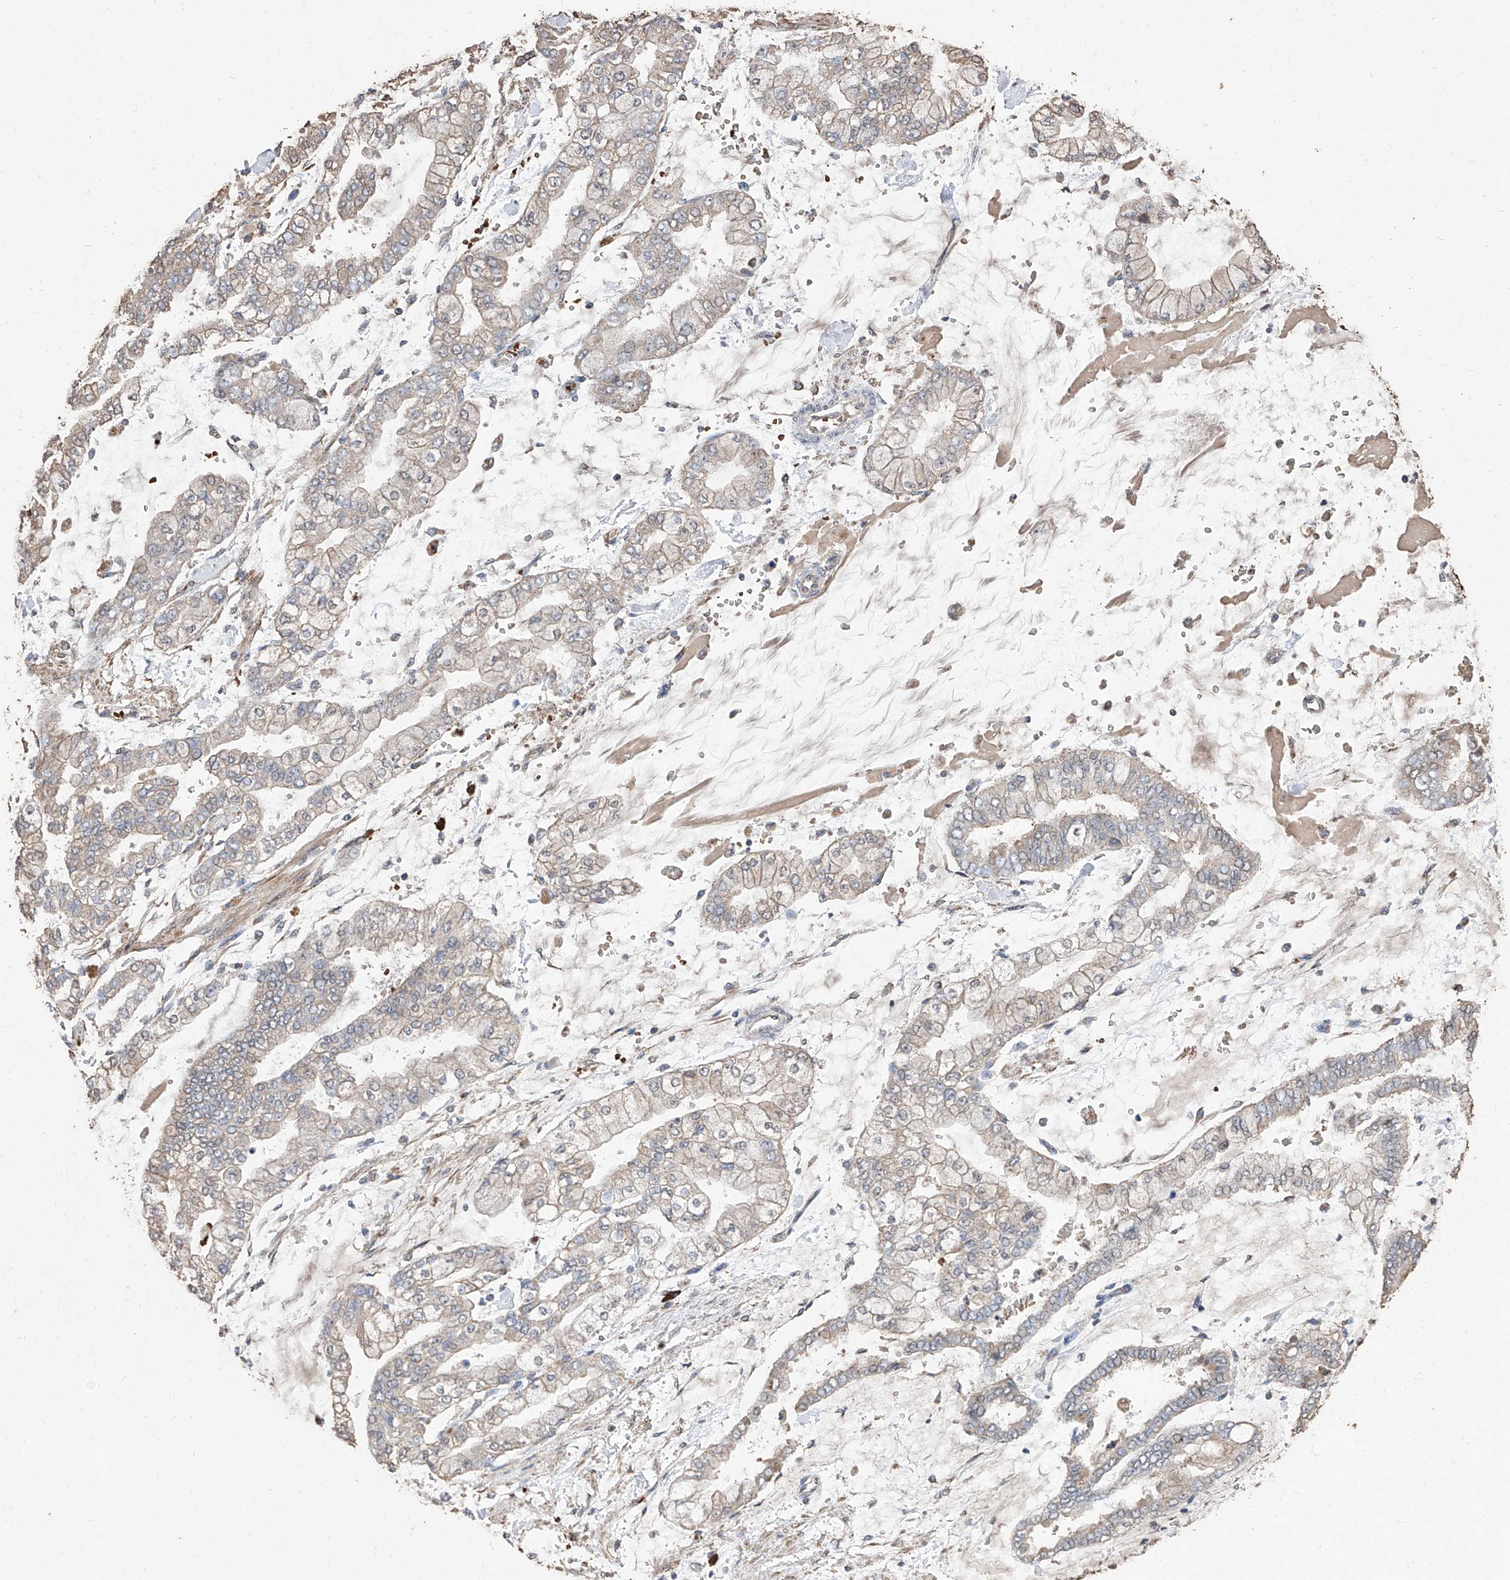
{"staining": {"intensity": "weak", "quantity": "25%-75%", "location": "cytoplasmic/membranous"}, "tissue": "stomach cancer", "cell_type": "Tumor cells", "image_type": "cancer", "snomed": [{"axis": "morphology", "description": "Normal tissue, NOS"}, {"axis": "morphology", "description": "Adenocarcinoma, NOS"}, {"axis": "topography", "description": "Stomach, upper"}, {"axis": "topography", "description": "Stomach"}], "caption": "Protein staining exhibits weak cytoplasmic/membranous positivity in about 25%-75% of tumor cells in stomach cancer. (DAB IHC, brown staining for protein, blue staining for nuclei).", "gene": "EML1", "patient": {"sex": "male", "age": 76}}